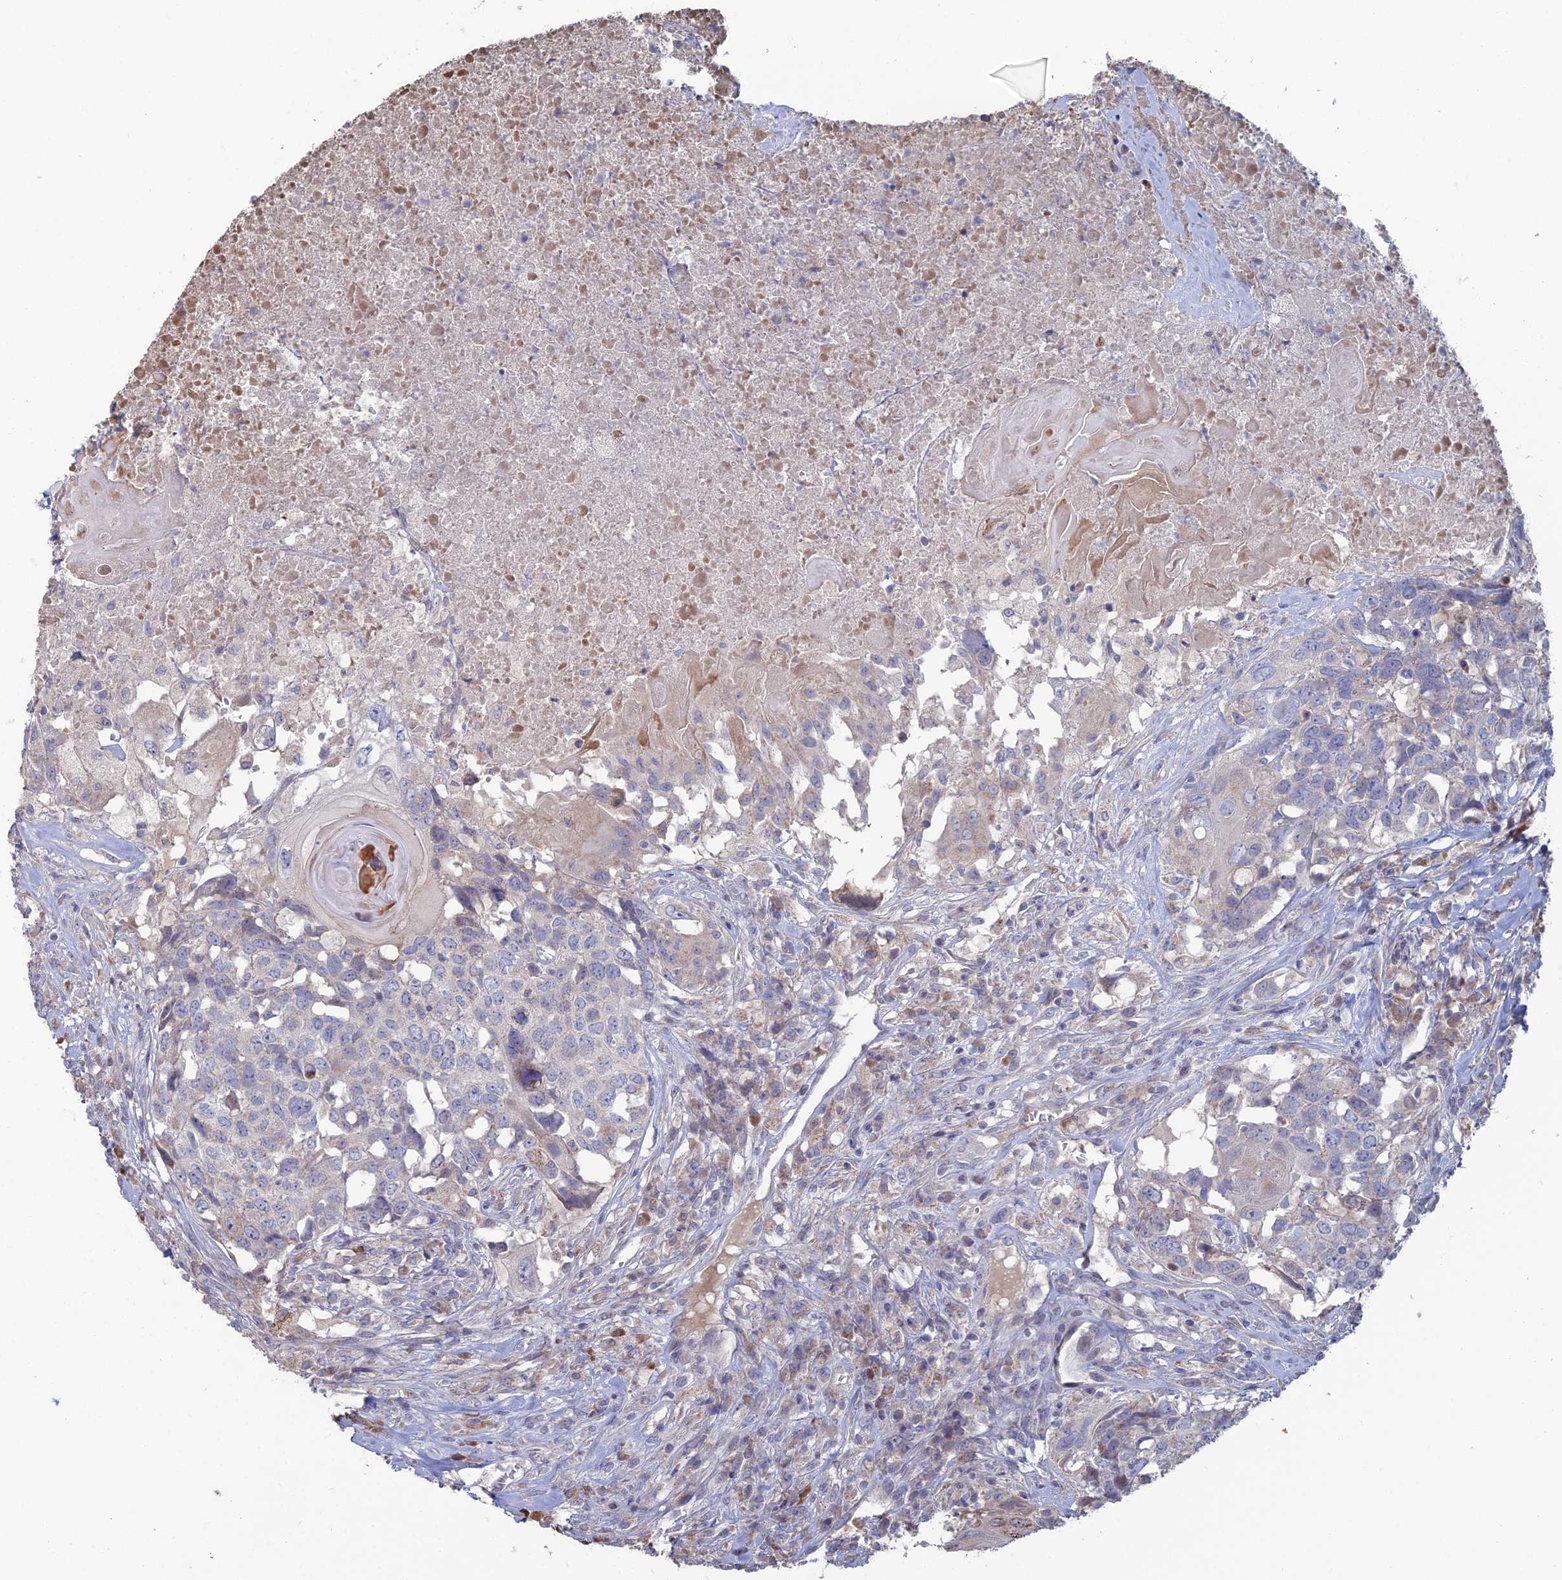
{"staining": {"intensity": "negative", "quantity": "none", "location": "none"}, "tissue": "head and neck cancer", "cell_type": "Tumor cells", "image_type": "cancer", "snomed": [{"axis": "morphology", "description": "Squamous cell carcinoma, NOS"}, {"axis": "topography", "description": "Head-Neck"}], "caption": "The histopathology image reveals no significant positivity in tumor cells of head and neck cancer (squamous cell carcinoma). (Brightfield microscopy of DAB (3,3'-diaminobenzidine) IHC at high magnification).", "gene": "ARL16", "patient": {"sex": "male", "age": 66}}